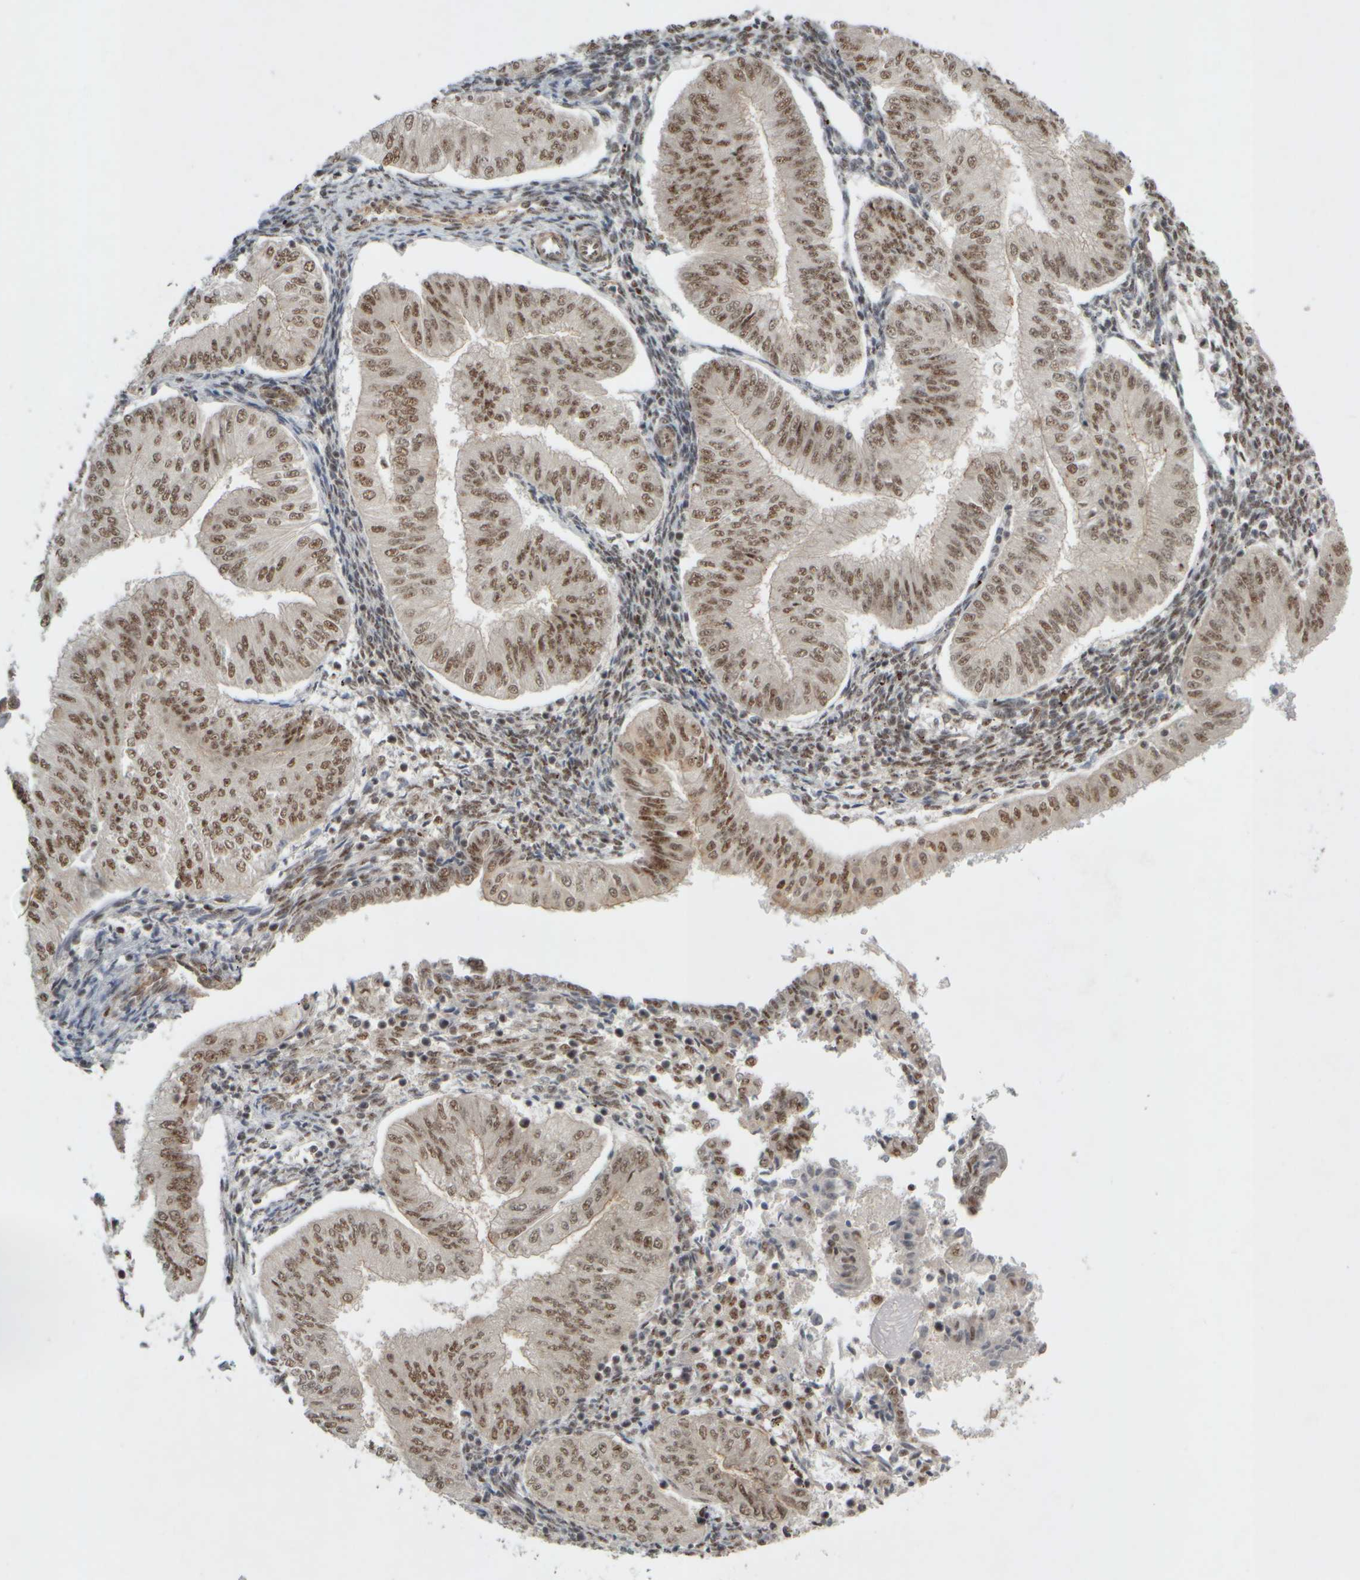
{"staining": {"intensity": "moderate", "quantity": ">75%", "location": "nuclear"}, "tissue": "endometrial cancer", "cell_type": "Tumor cells", "image_type": "cancer", "snomed": [{"axis": "morphology", "description": "Normal tissue, NOS"}, {"axis": "morphology", "description": "Adenocarcinoma, NOS"}, {"axis": "topography", "description": "Endometrium"}], "caption": "Moderate nuclear protein positivity is identified in about >75% of tumor cells in endometrial cancer.", "gene": "SYNRG", "patient": {"sex": "female", "age": 53}}